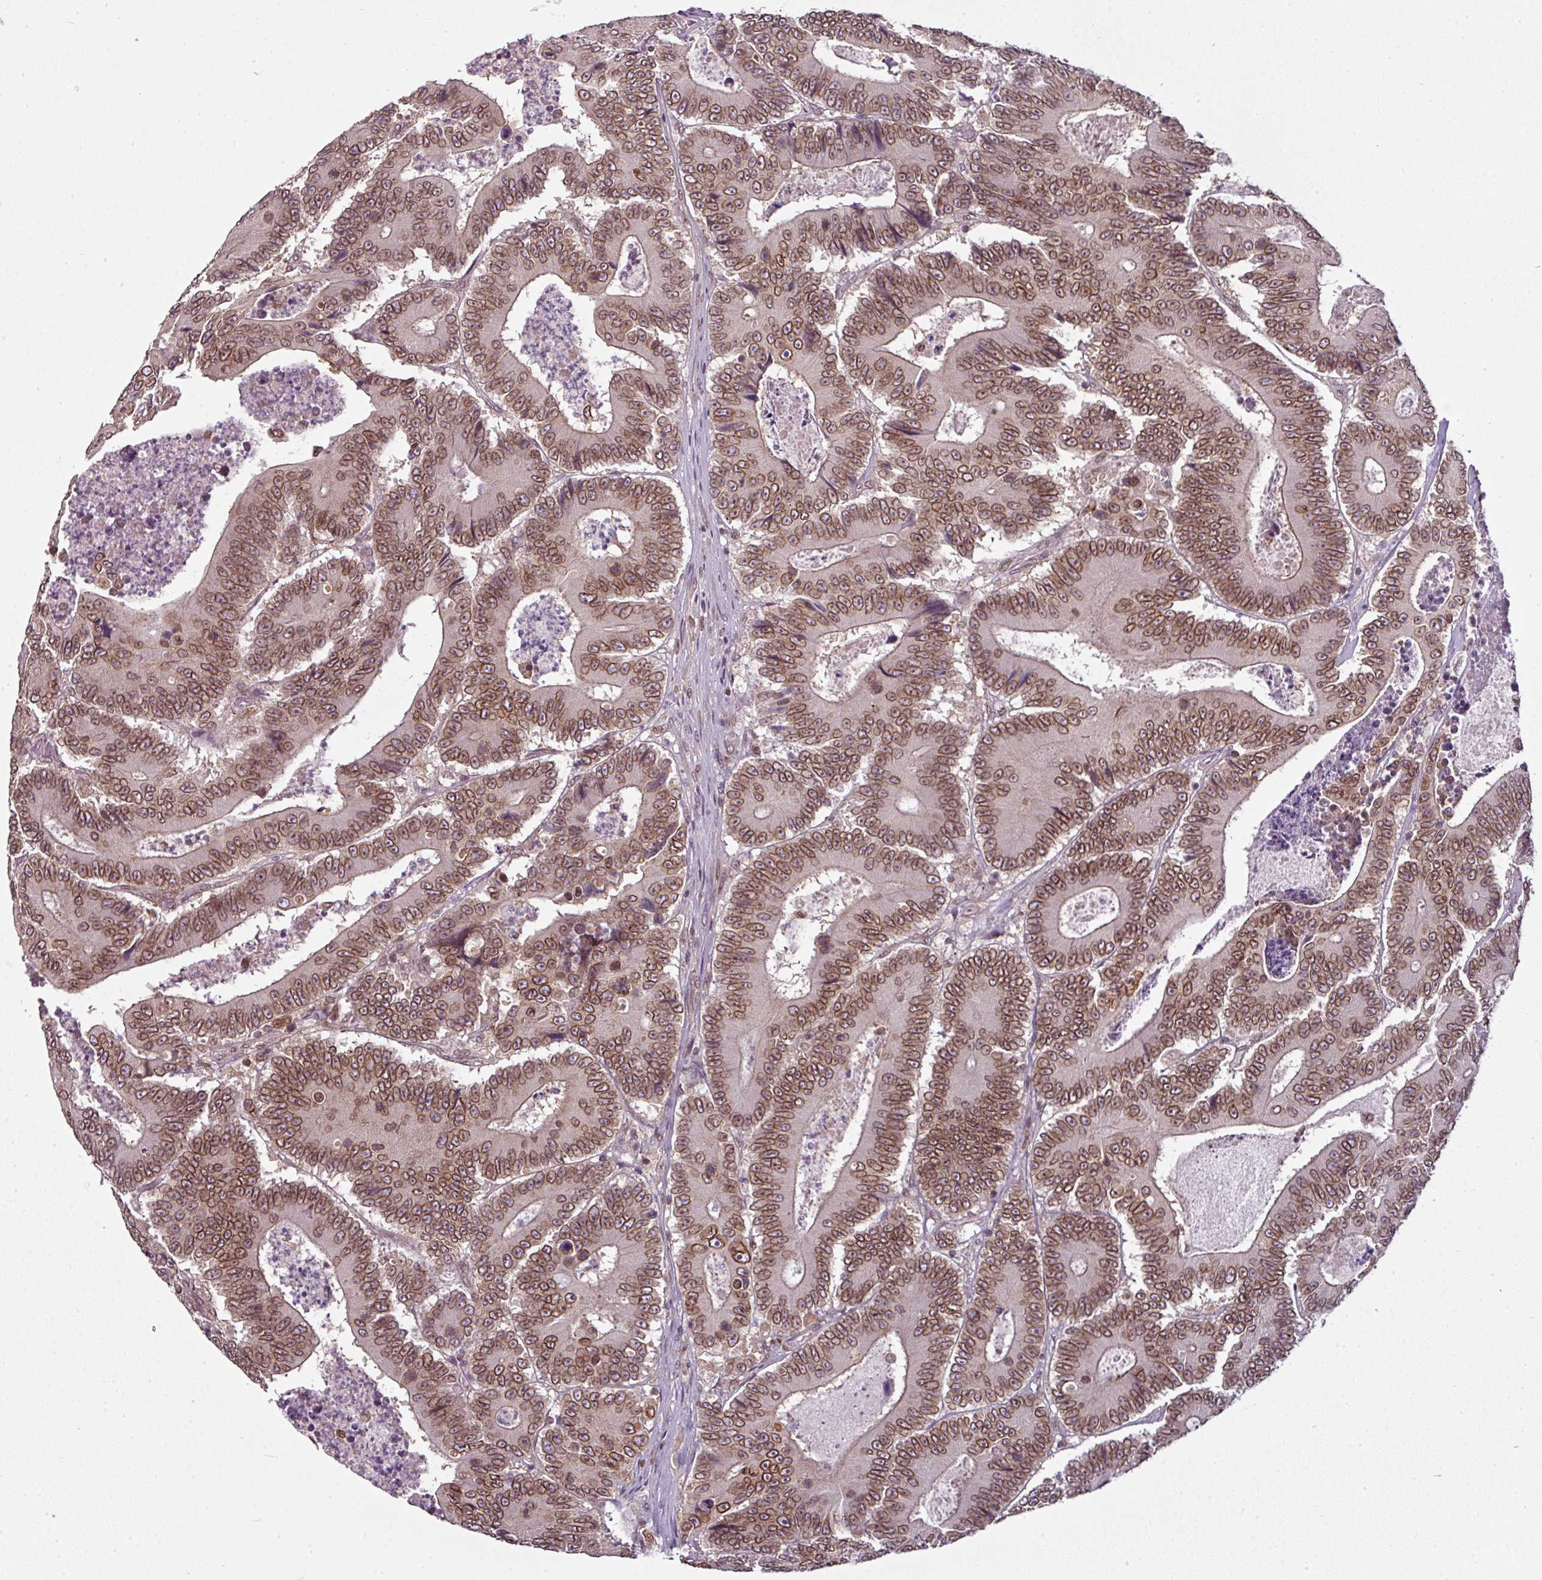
{"staining": {"intensity": "strong", "quantity": ">75%", "location": "cytoplasmic/membranous,nuclear"}, "tissue": "colorectal cancer", "cell_type": "Tumor cells", "image_type": "cancer", "snomed": [{"axis": "morphology", "description": "Adenocarcinoma, NOS"}, {"axis": "topography", "description": "Colon"}], "caption": "Tumor cells display high levels of strong cytoplasmic/membranous and nuclear expression in approximately >75% of cells in human colorectal cancer.", "gene": "RANGAP1", "patient": {"sex": "male", "age": 83}}